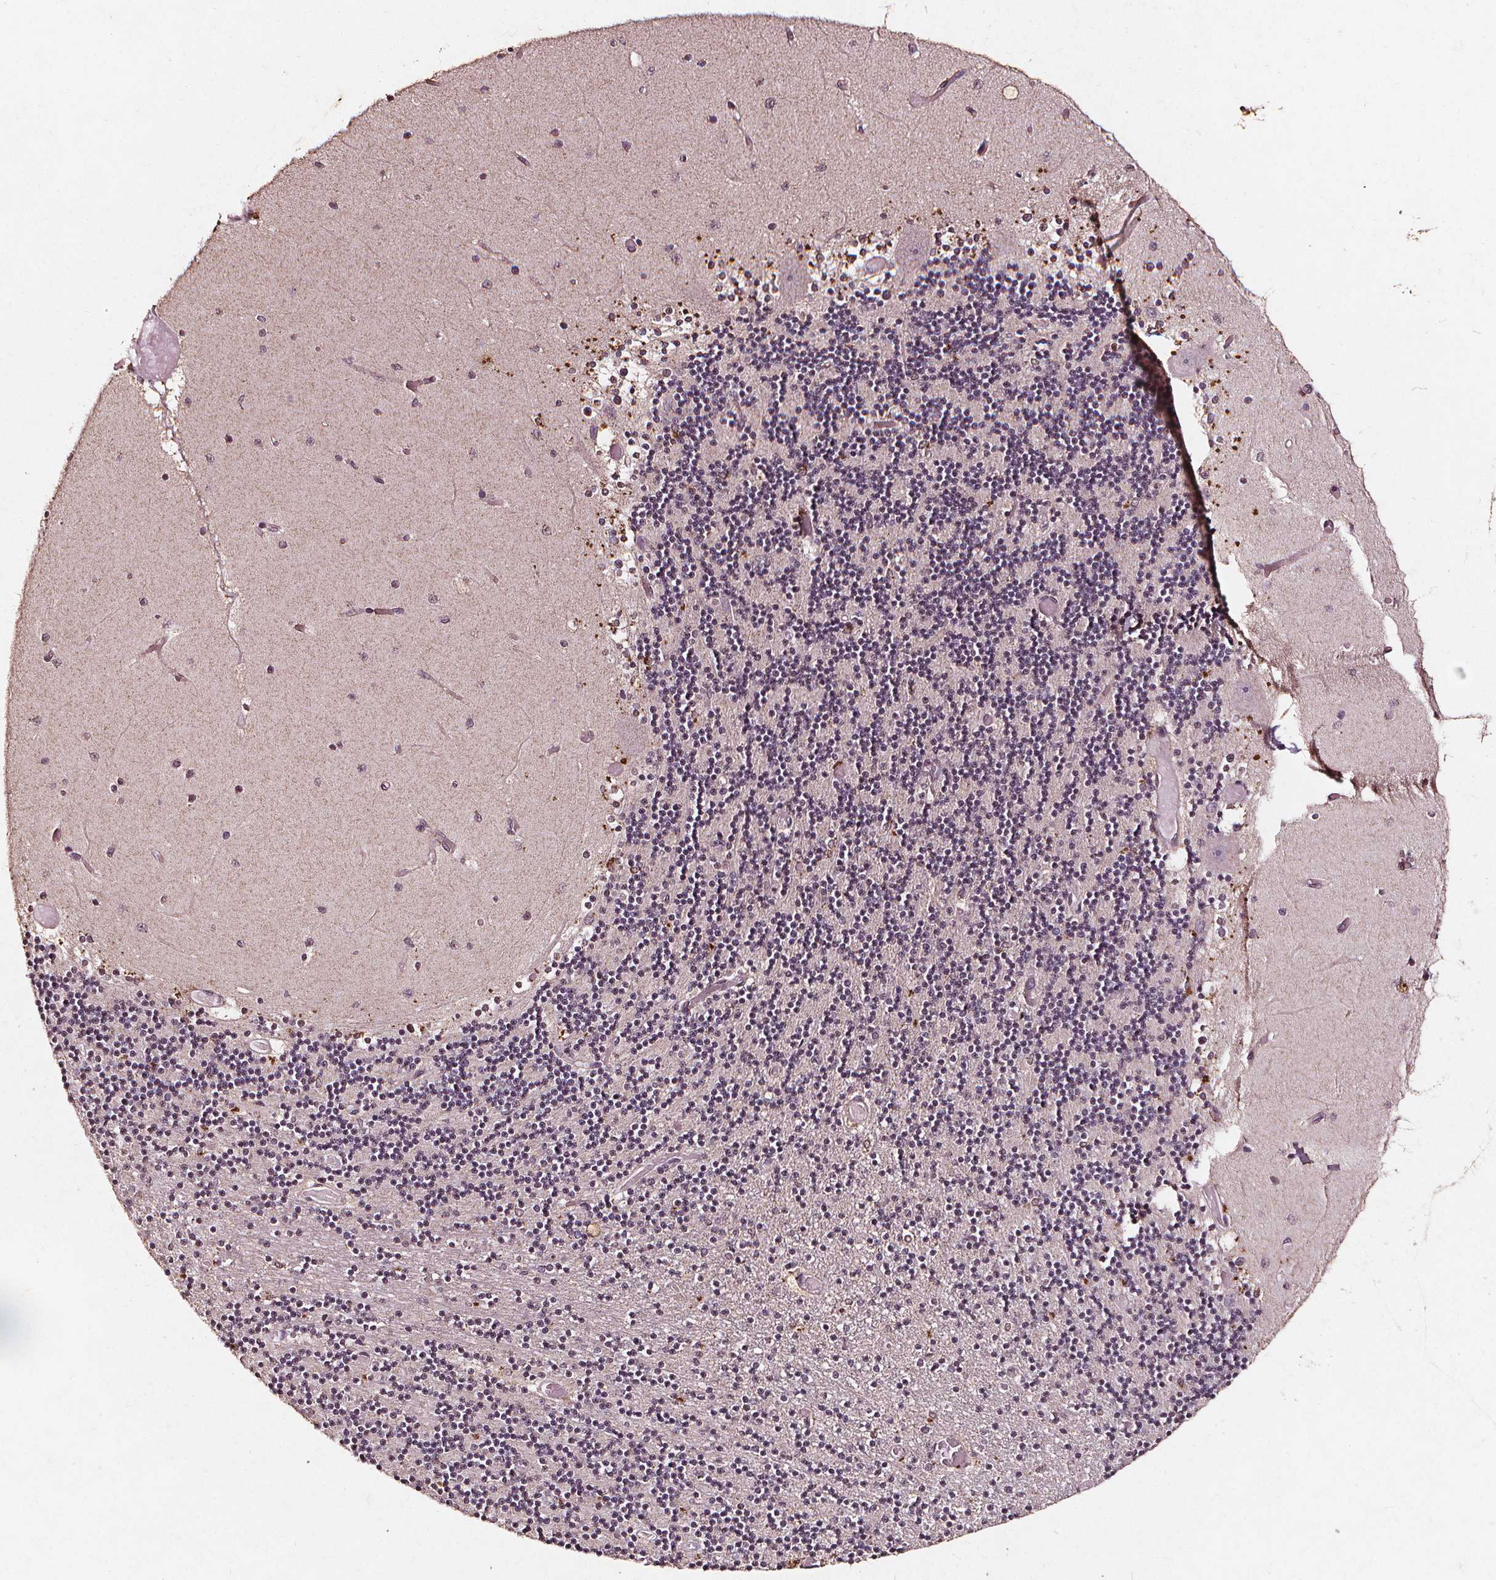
{"staining": {"intensity": "negative", "quantity": "none", "location": "none"}, "tissue": "cerebellum", "cell_type": "Cells in granular layer", "image_type": "normal", "snomed": [{"axis": "morphology", "description": "Normal tissue, NOS"}, {"axis": "topography", "description": "Cerebellum"}], "caption": "Immunohistochemical staining of benign cerebellum exhibits no significant staining in cells in granular layer. (Brightfield microscopy of DAB (3,3'-diaminobenzidine) immunohistochemistry (IHC) at high magnification).", "gene": "ABCA1", "patient": {"sex": "female", "age": 28}}